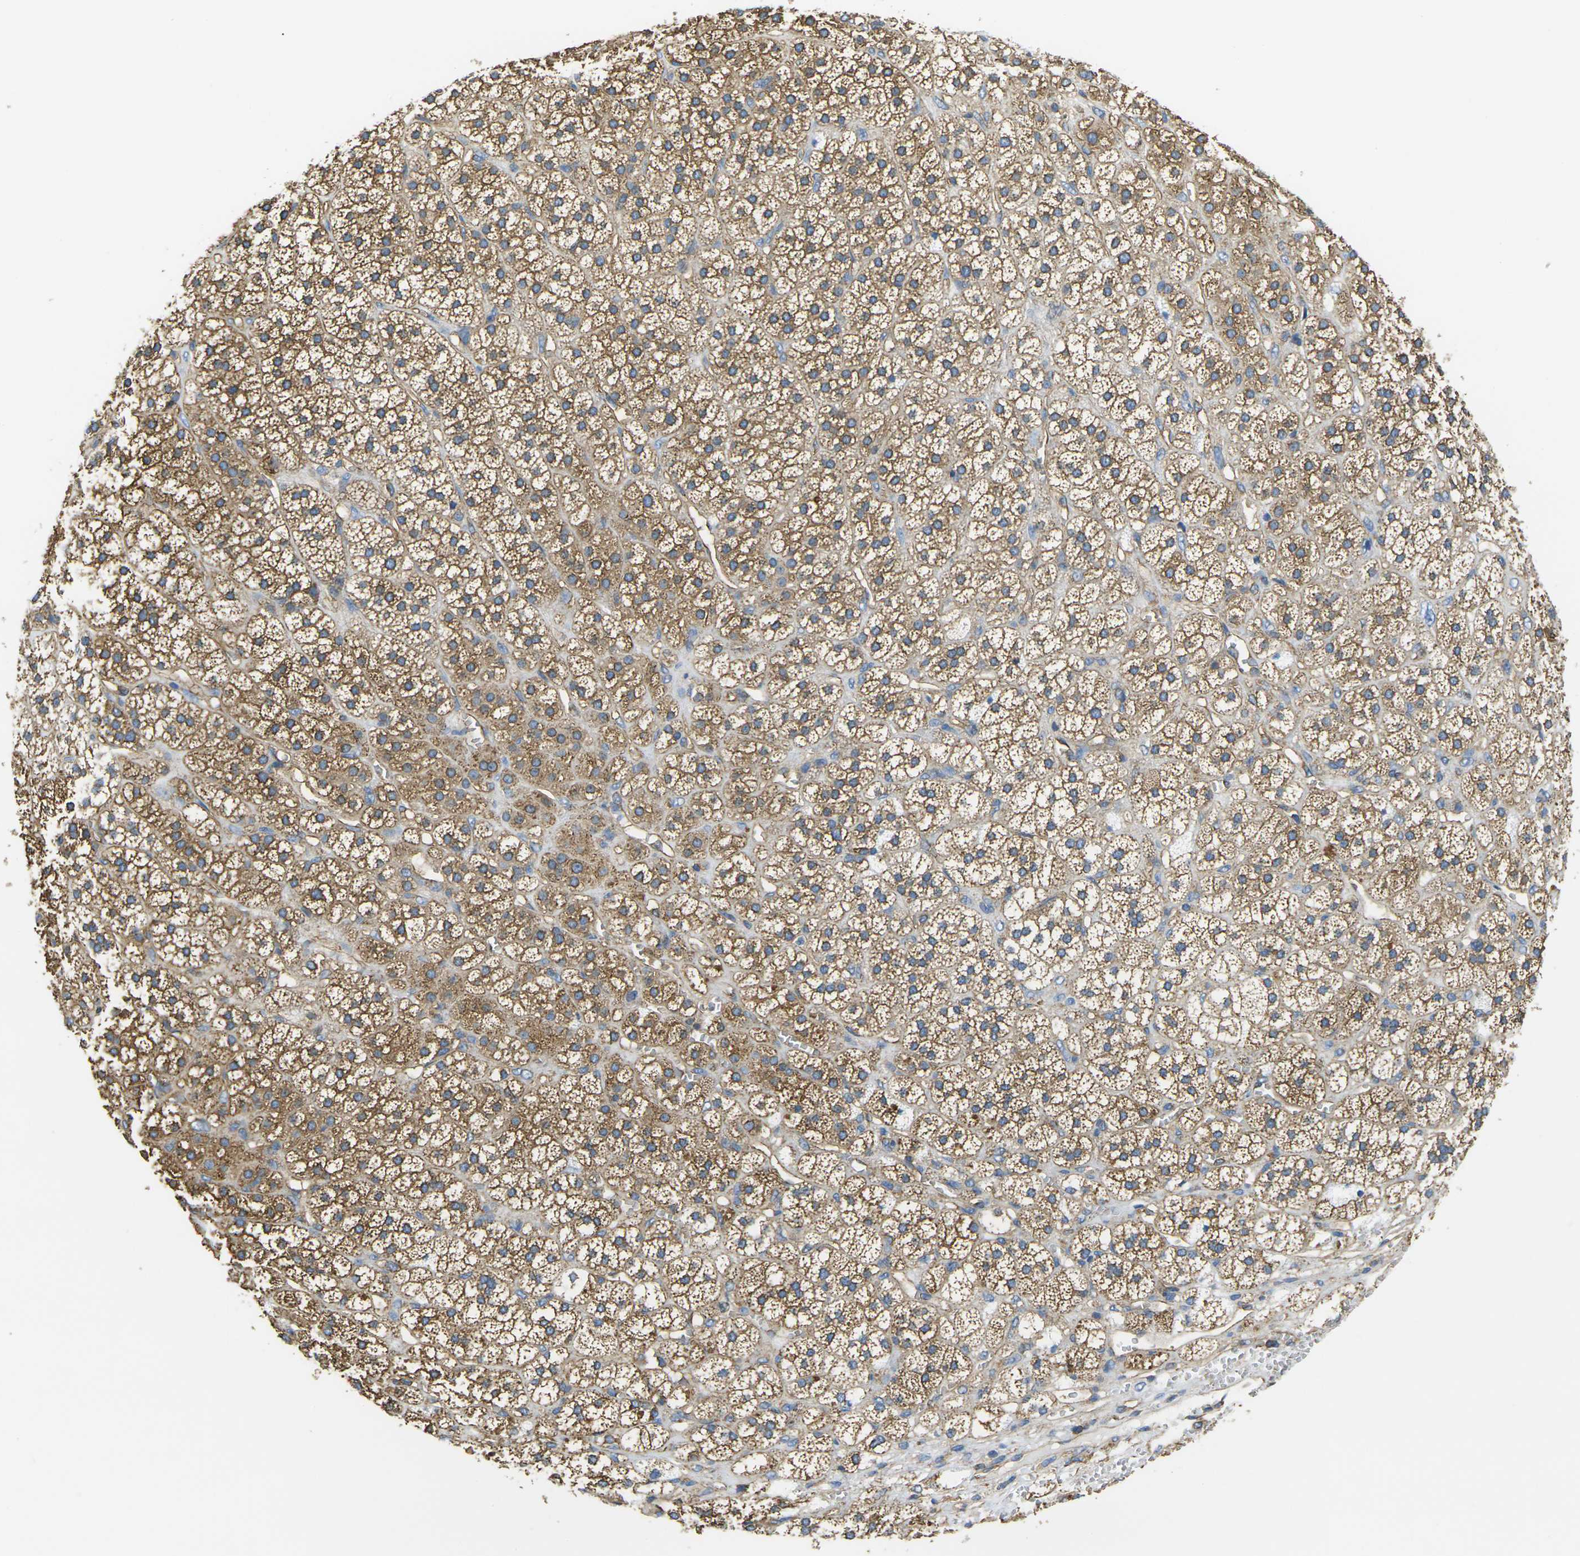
{"staining": {"intensity": "moderate", "quantity": ">75%", "location": "cytoplasmic/membranous"}, "tissue": "adrenal gland", "cell_type": "Glandular cells", "image_type": "normal", "snomed": [{"axis": "morphology", "description": "Normal tissue, NOS"}, {"axis": "topography", "description": "Adrenal gland"}], "caption": "IHC image of unremarkable adrenal gland: human adrenal gland stained using immunohistochemistry (IHC) exhibits medium levels of moderate protein expression localized specifically in the cytoplasmic/membranous of glandular cells, appearing as a cytoplasmic/membranous brown color.", "gene": "FAM110D", "patient": {"sex": "male", "age": 56}}